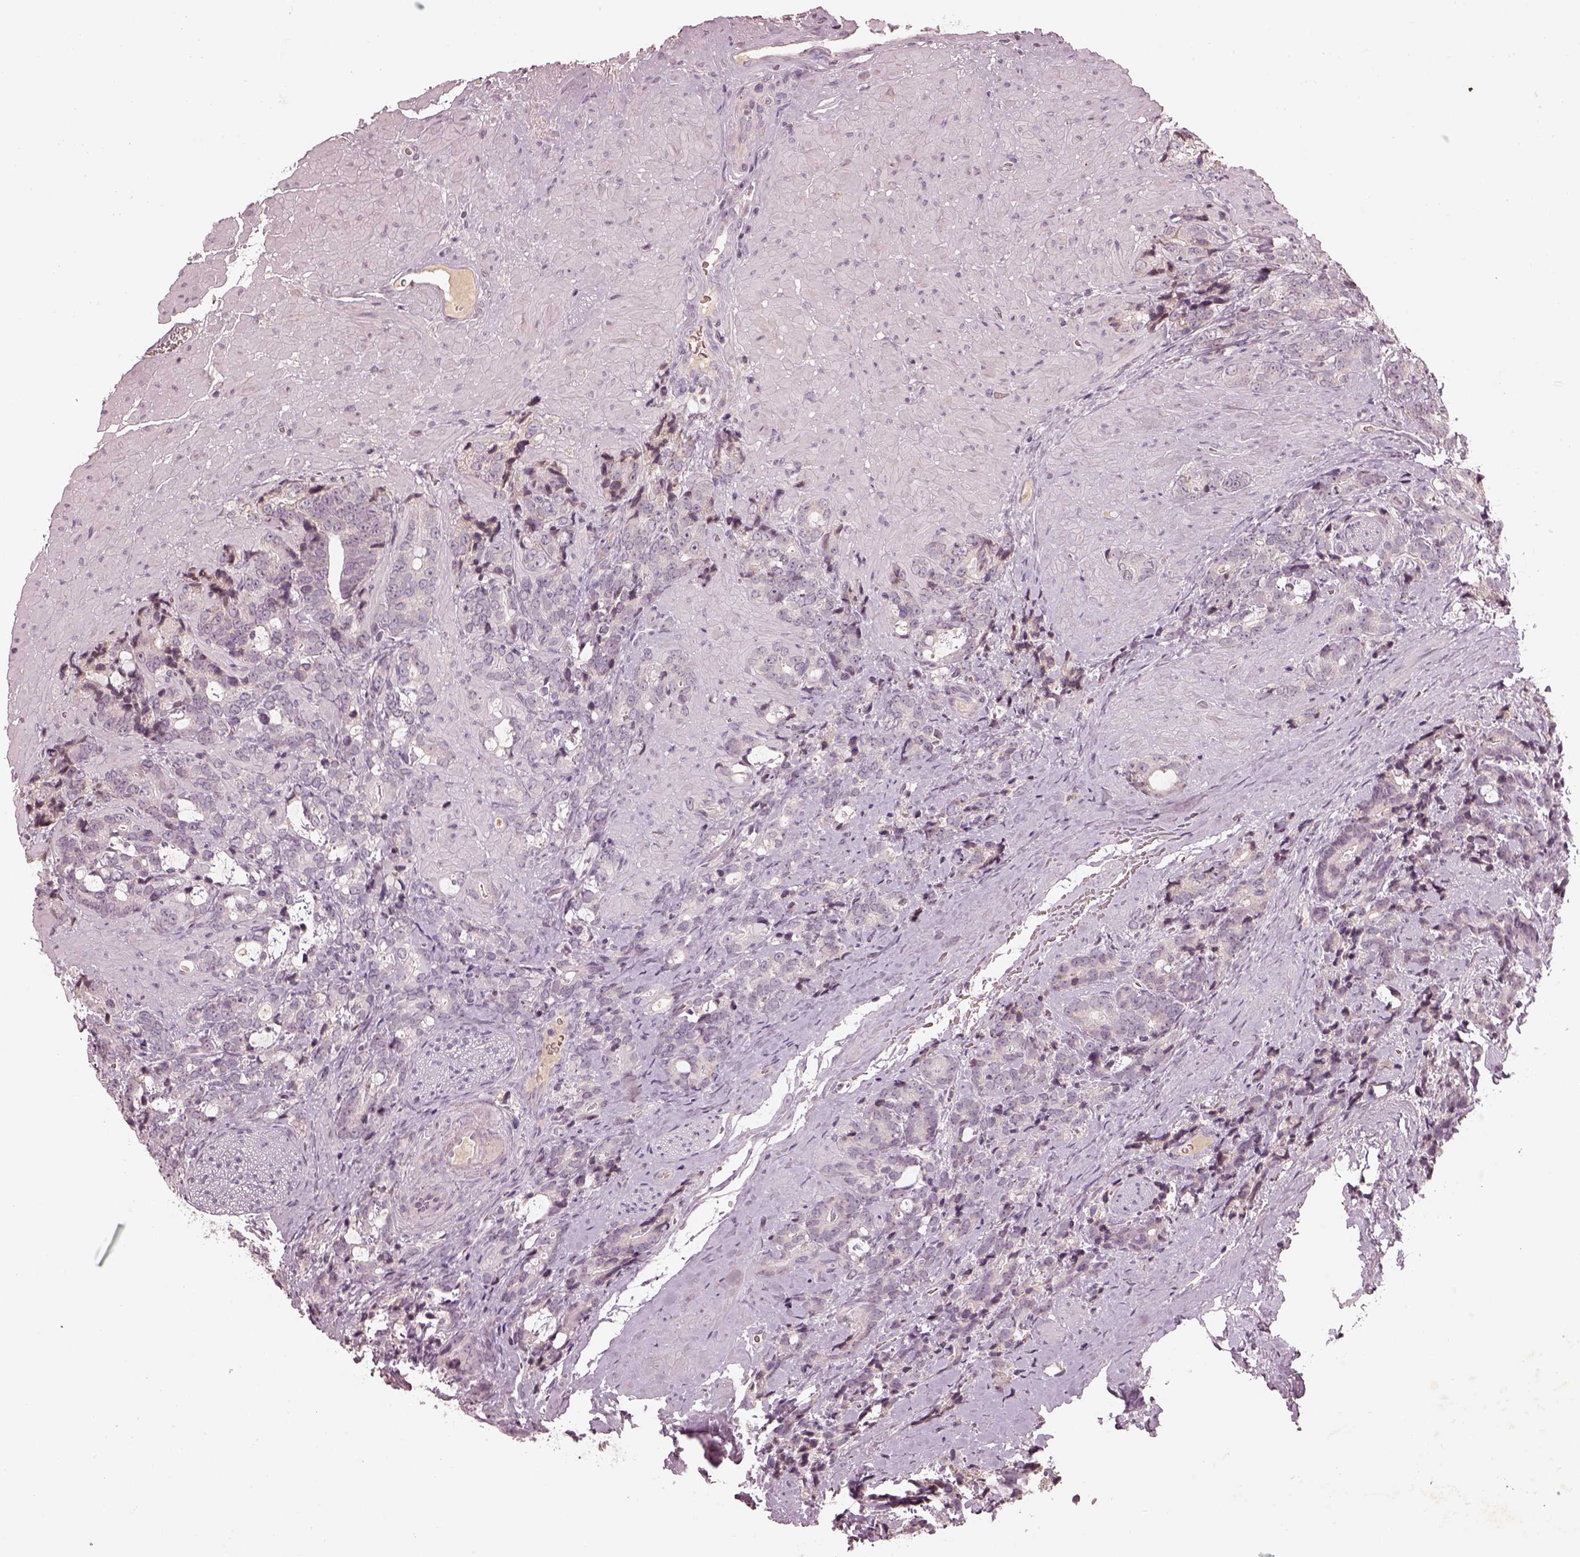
{"staining": {"intensity": "weak", "quantity": "25%-75%", "location": "cytoplasmic/membranous"}, "tissue": "prostate cancer", "cell_type": "Tumor cells", "image_type": "cancer", "snomed": [{"axis": "morphology", "description": "Adenocarcinoma, High grade"}, {"axis": "topography", "description": "Prostate"}], "caption": "High-power microscopy captured an immunohistochemistry (IHC) histopathology image of prostate cancer (adenocarcinoma (high-grade)), revealing weak cytoplasmic/membranous positivity in about 25%-75% of tumor cells.", "gene": "TLX3", "patient": {"sex": "male", "age": 74}}